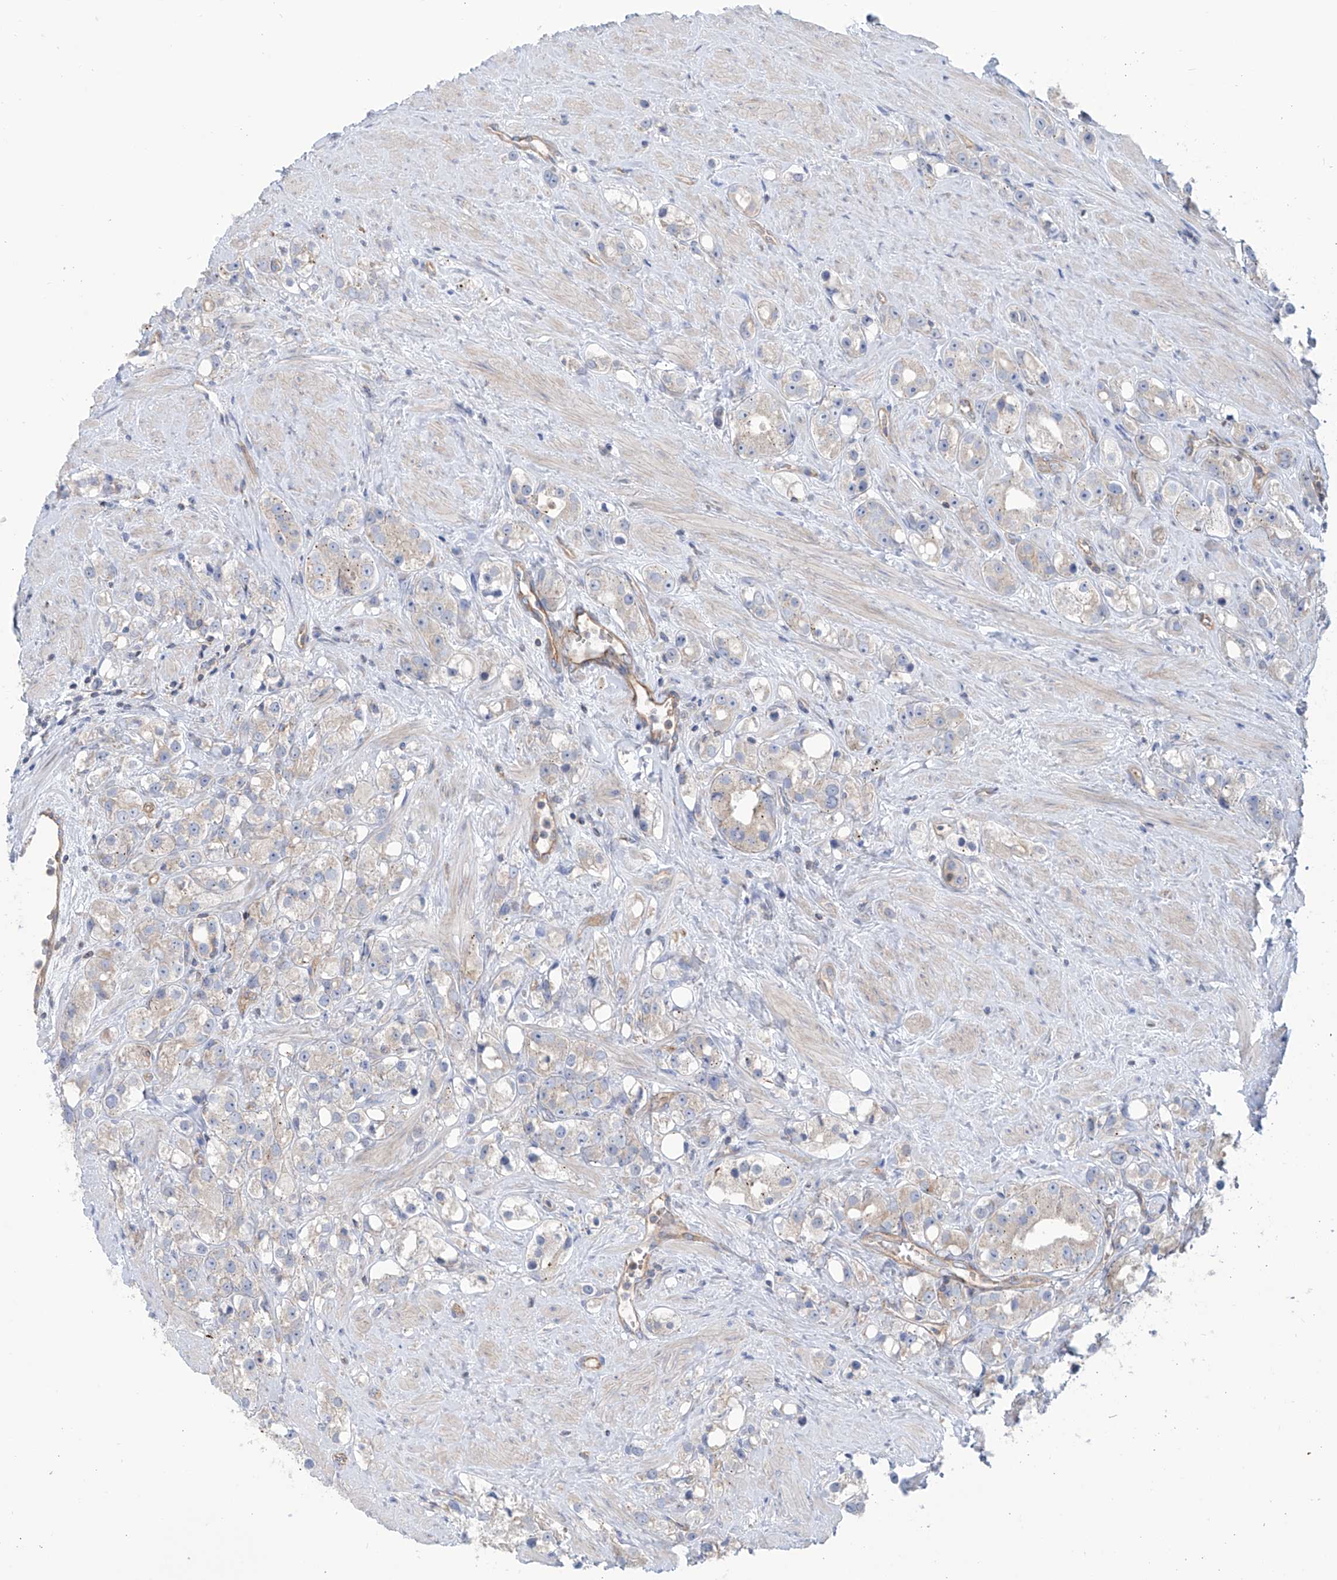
{"staining": {"intensity": "negative", "quantity": "none", "location": "none"}, "tissue": "prostate cancer", "cell_type": "Tumor cells", "image_type": "cancer", "snomed": [{"axis": "morphology", "description": "Adenocarcinoma, NOS"}, {"axis": "topography", "description": "Prostate"}], "caption": "Immunohistochemistry (IHC) micrograph of neoplastic tissue: adenocarcinoma (prostate) stained with DAB (3,3'-diaminobenzidine) reveals no significant protein positivity in tumor cells.", "gene": "TMEM209", "patient": {"sex": "male", "age": 79}}